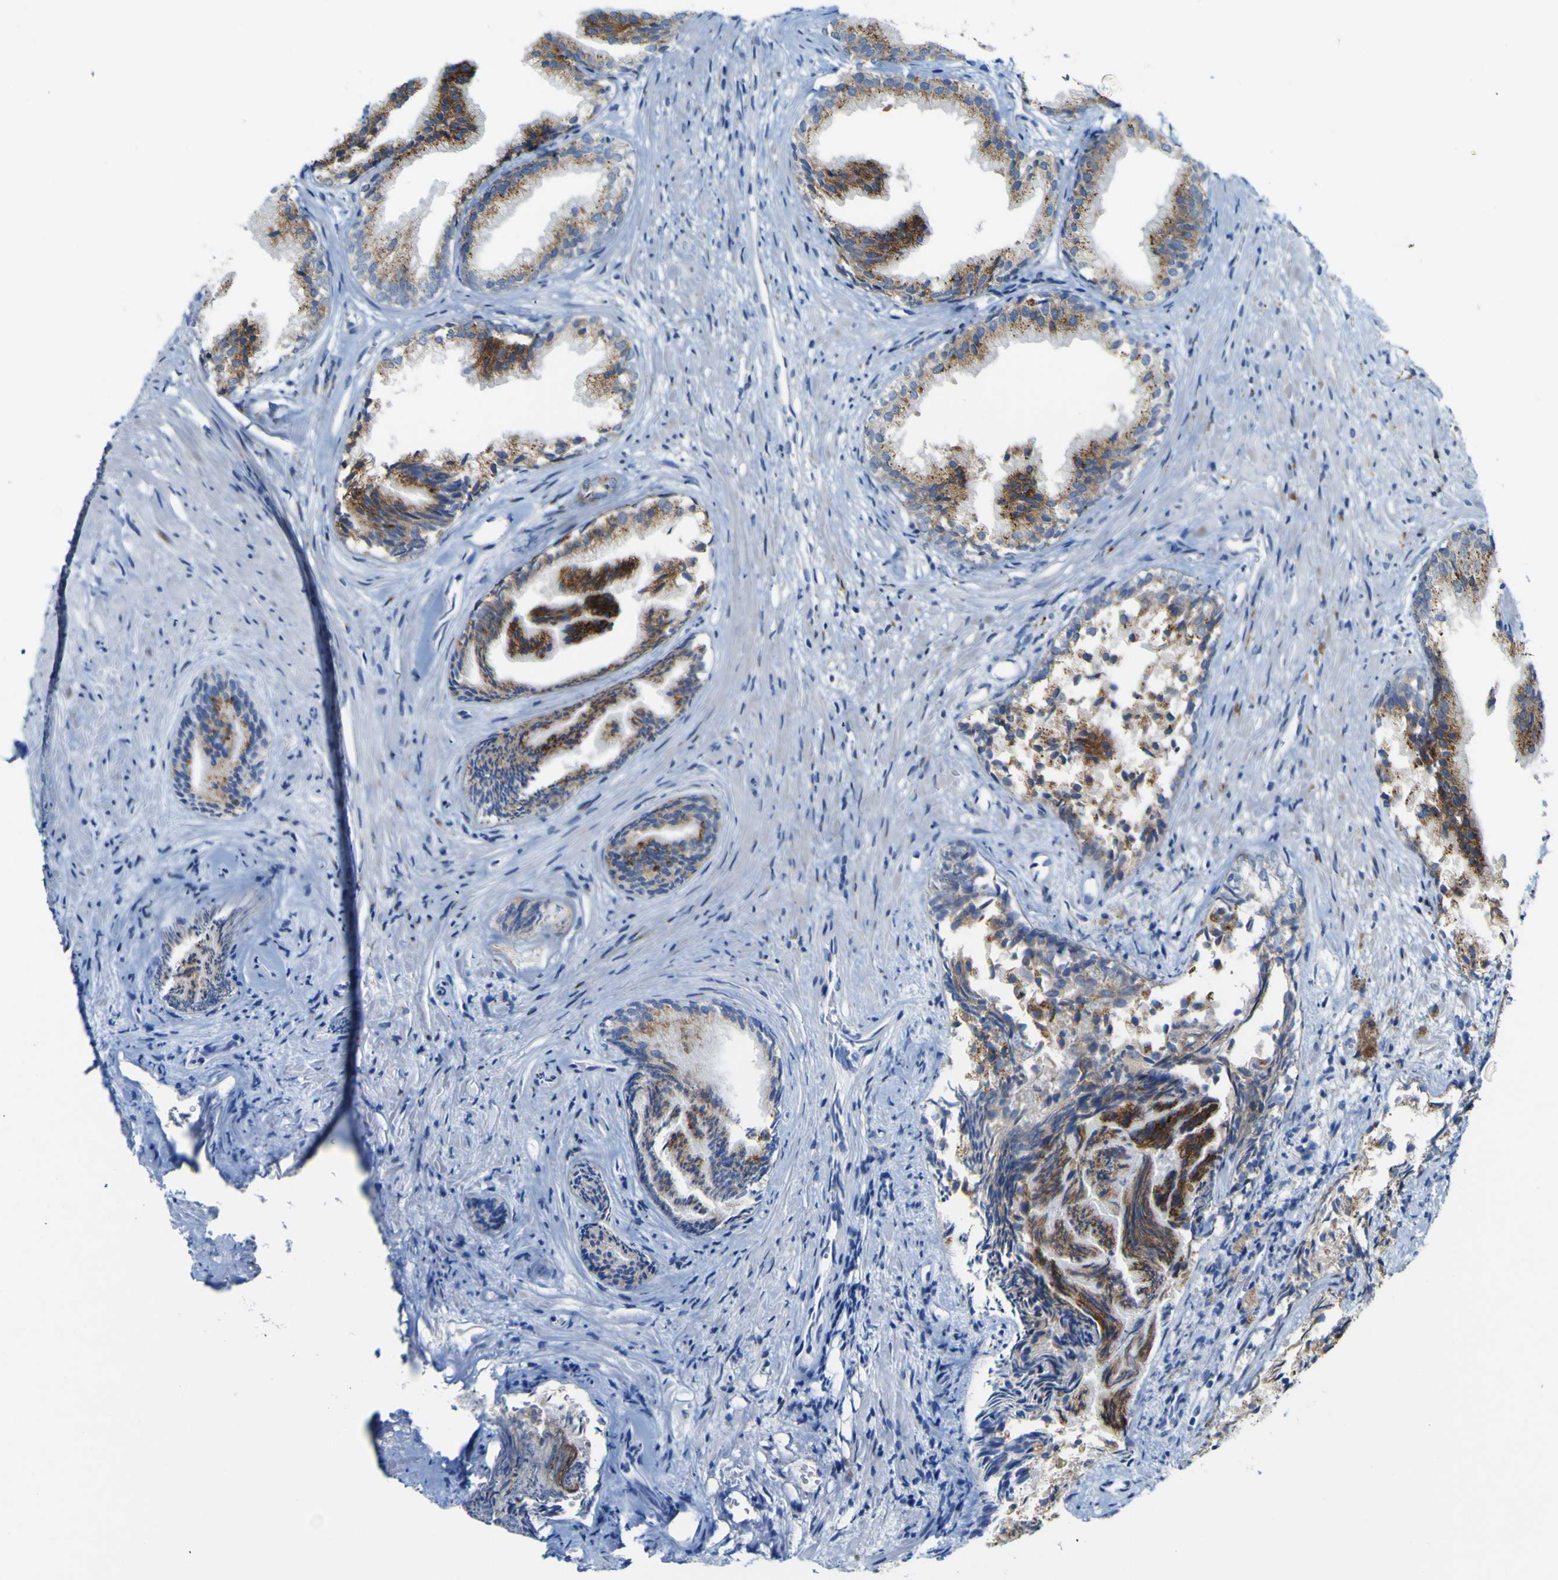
{"staining": {"intensity": "moderate", "quantity": ">75%", "location": "cytoplasmic/membranous"}, "tissue": "prostate", "cell_type": "Glandular cells", "image_type": "normal", "snomed": [{"axis": "morphology", "description": "Normal tissue, NOS"}, {"axis": "topography", "description": "Prostate"}], "caption": "This histopathology image exhibits IHC staining of normal human prostate, with medium moderate cytoplasmic/membranous staining in approximately >75% of glandular cells.", "gene": "PTPRF", "patient": {"sex": "male", "age": 76}}